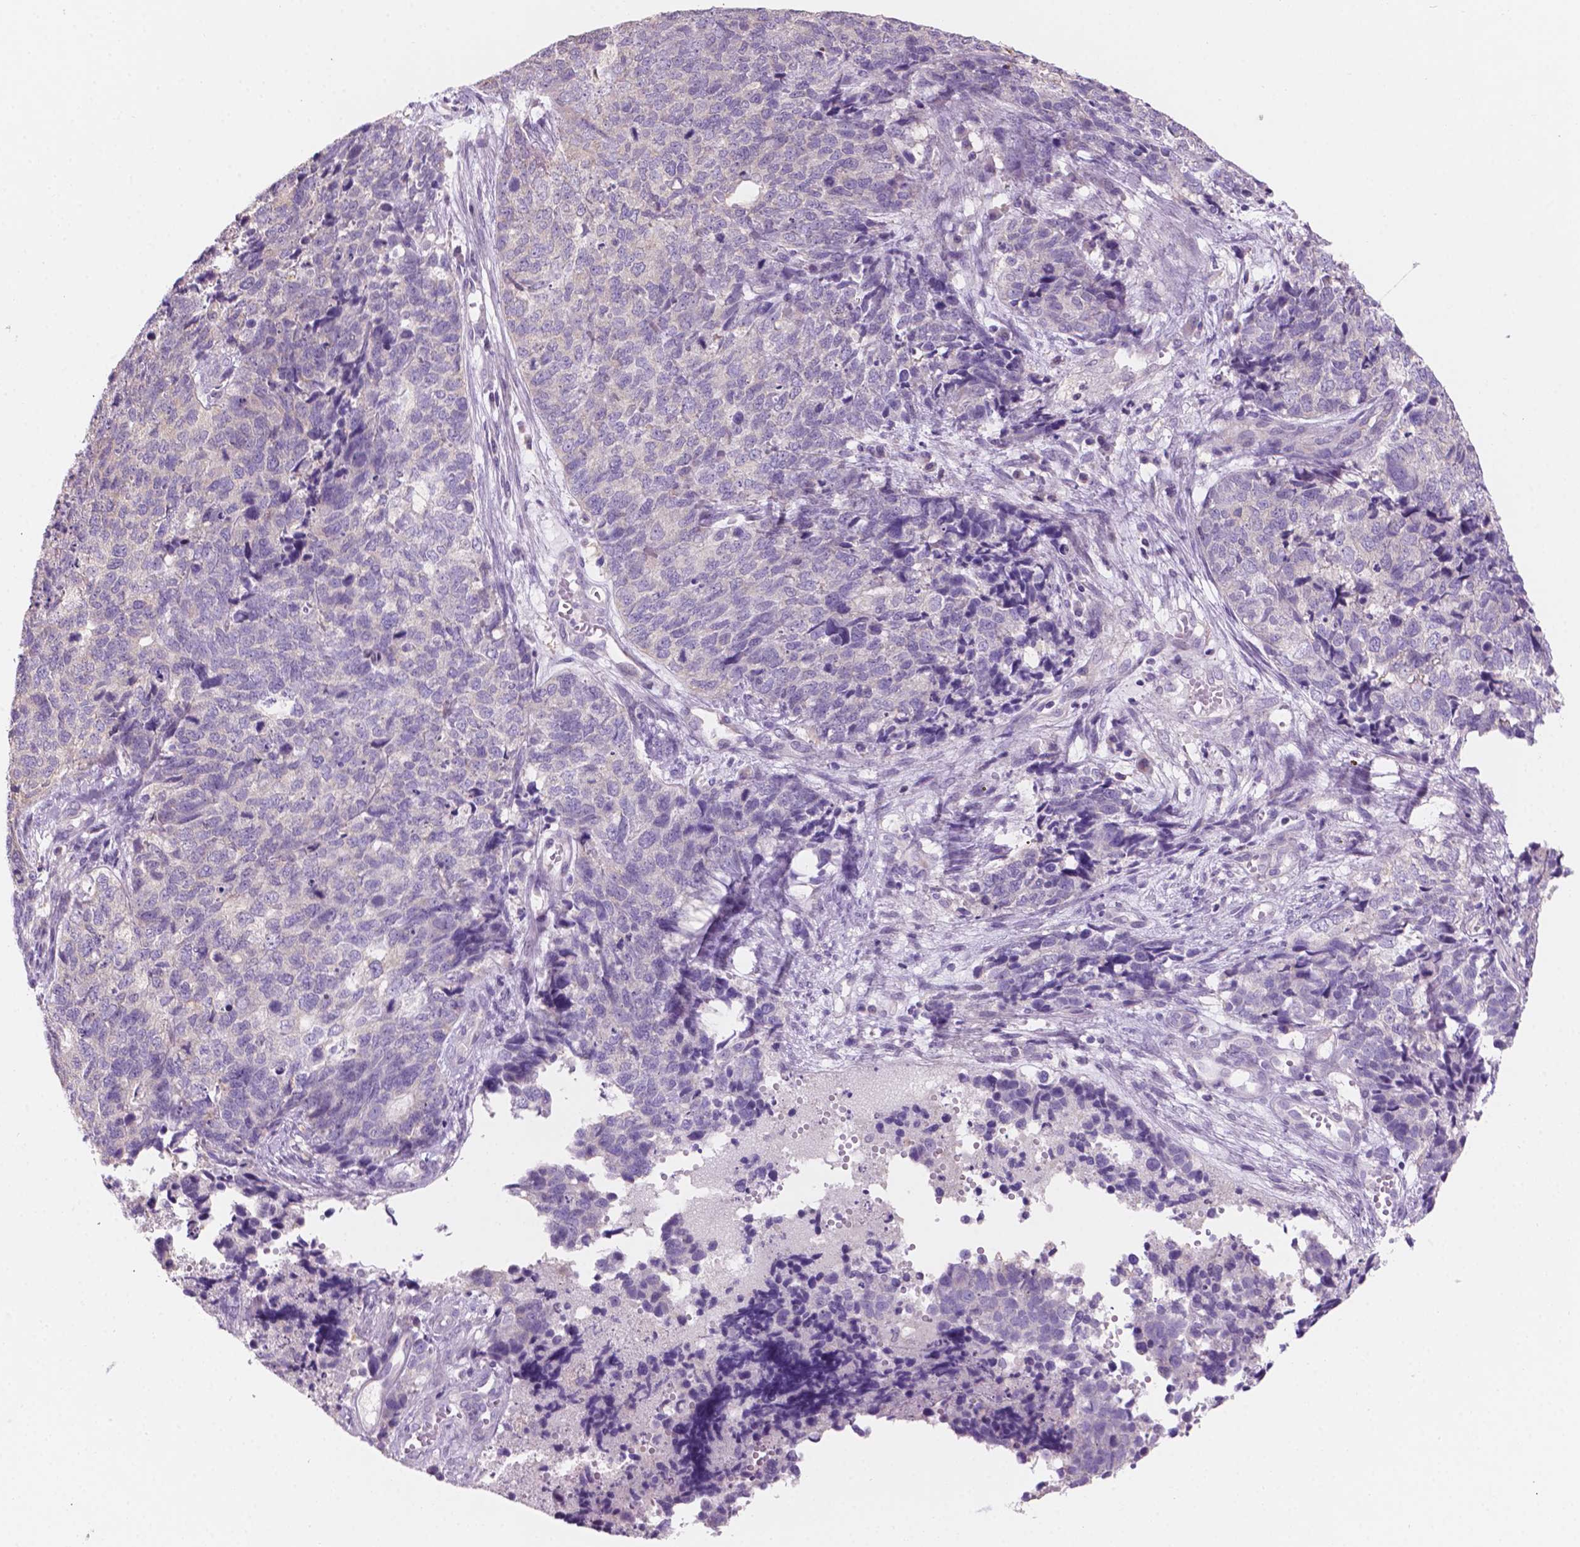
{"staining": {"intensity": "negative", "quantity": "none", "location": "none"}, "tissue": "cervical cancer", "cell_type": "Tumor cells", "image_type": "cancer", "snomed": [{"axis": "morphology", "description": "Squamous cell carcinoma, NOS"}, {"axis": "topography", "description": "Cervix"}], "caption": "Immunohistochemistry (IHC) micrograph of neoplastic tissue: human cervical cancer stained with DAB demonstrates no significant protein expression in tumor cells.", "gene": "SBSN", "patient": {"sex": "female", "age": 63}}